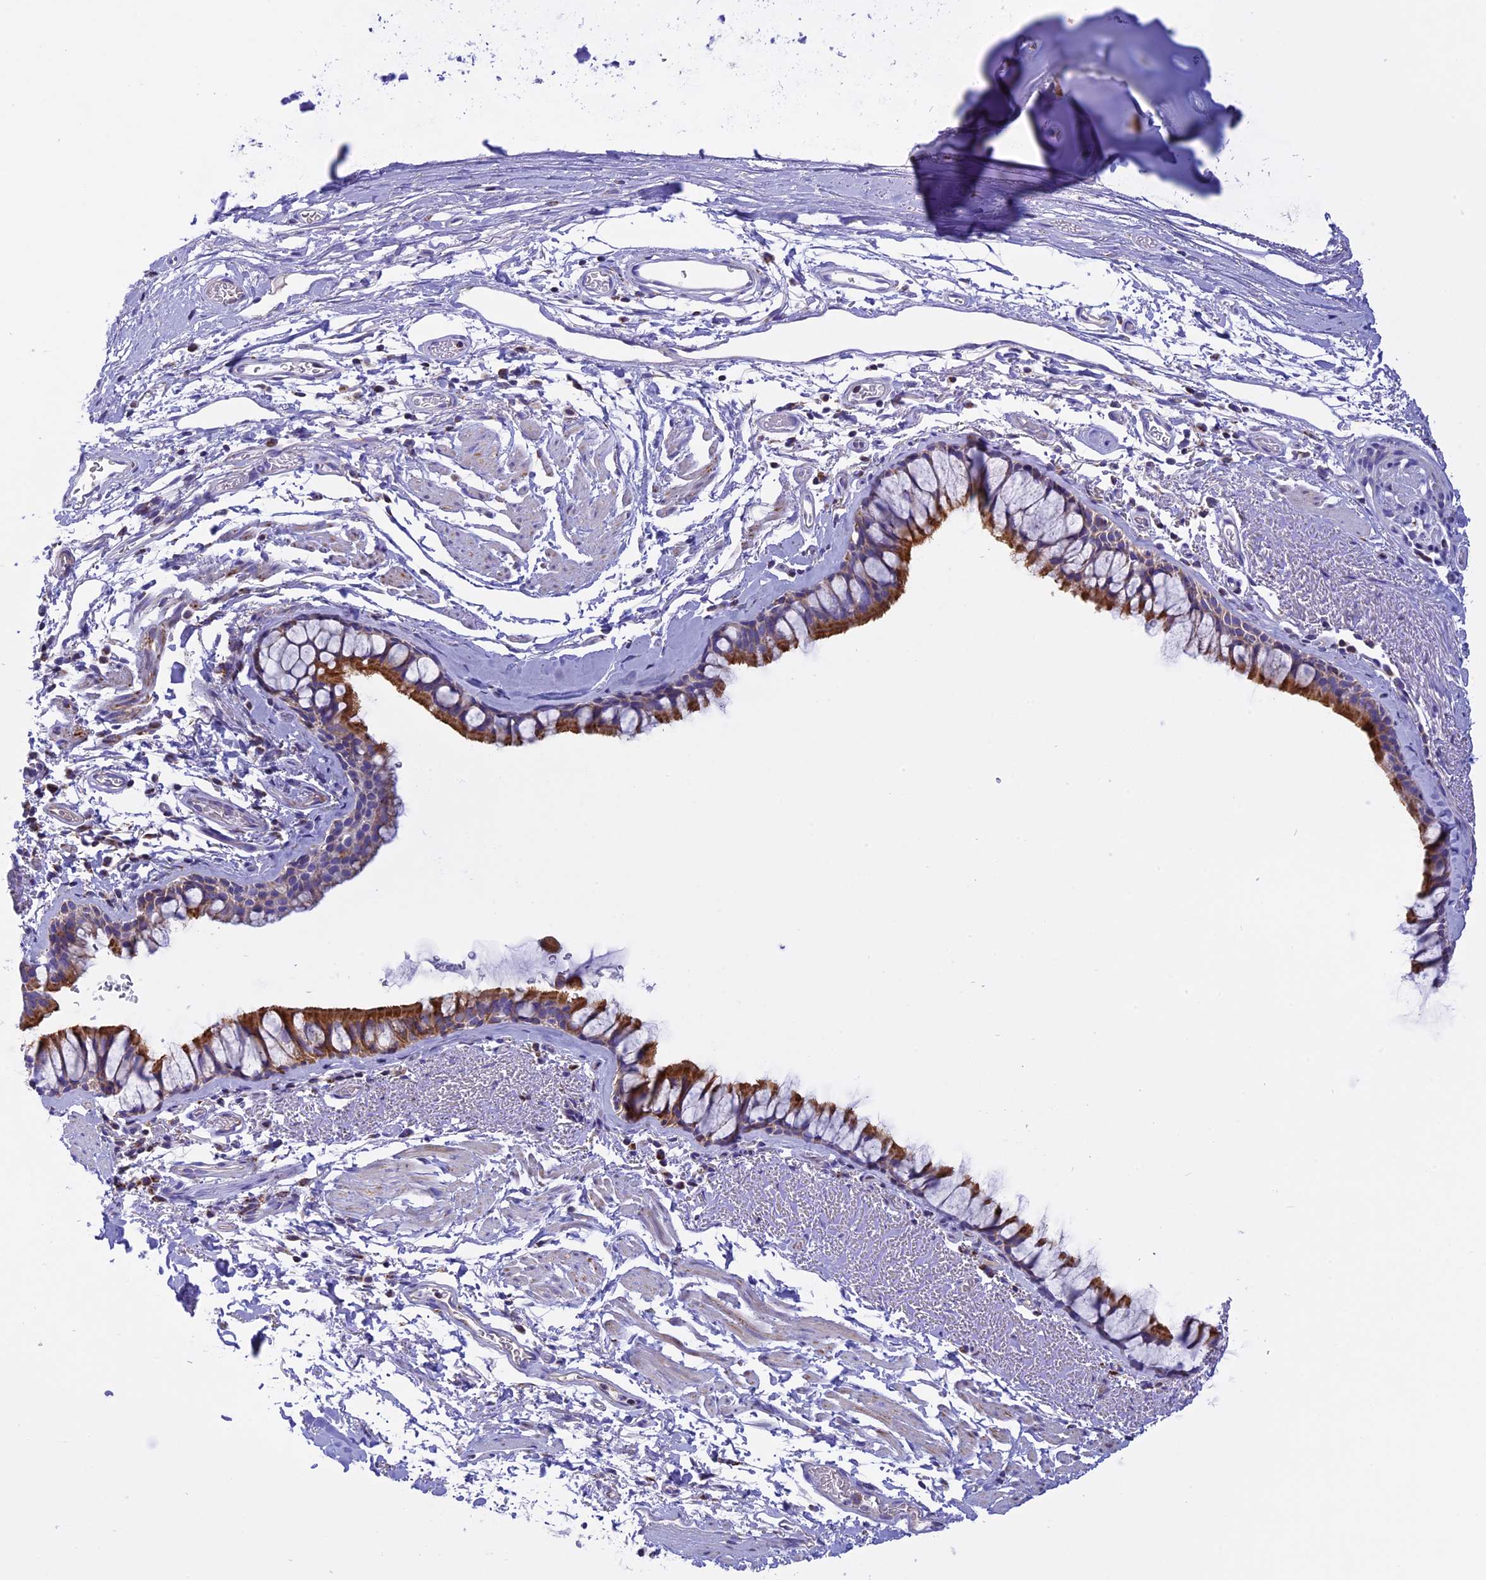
{"staining": {"intensity": "moderate", "quantity": ">75%", "location": "cytoplasmic/membranous"}, "tissue": "bronchus", "cell_type": "Respiratory epithelial cells", "image_type": "normal", "snomed": [{"axis": "morphology", "description": "Normal tissue, NOS"}, {"axis": "topography", "description": "Bronchus"}], "caption": "A micrograph of bronchus stained for a protein exhibits moderate cytoplasmic/membranous brown staining in respiratory epithelial cells. (DAB (3,3'-diaminobenzidine) = brown stain, brightfield microscopy at high magnification).", "gene": "KCNG1", "patient": {"sex": "male", "age": 65}}